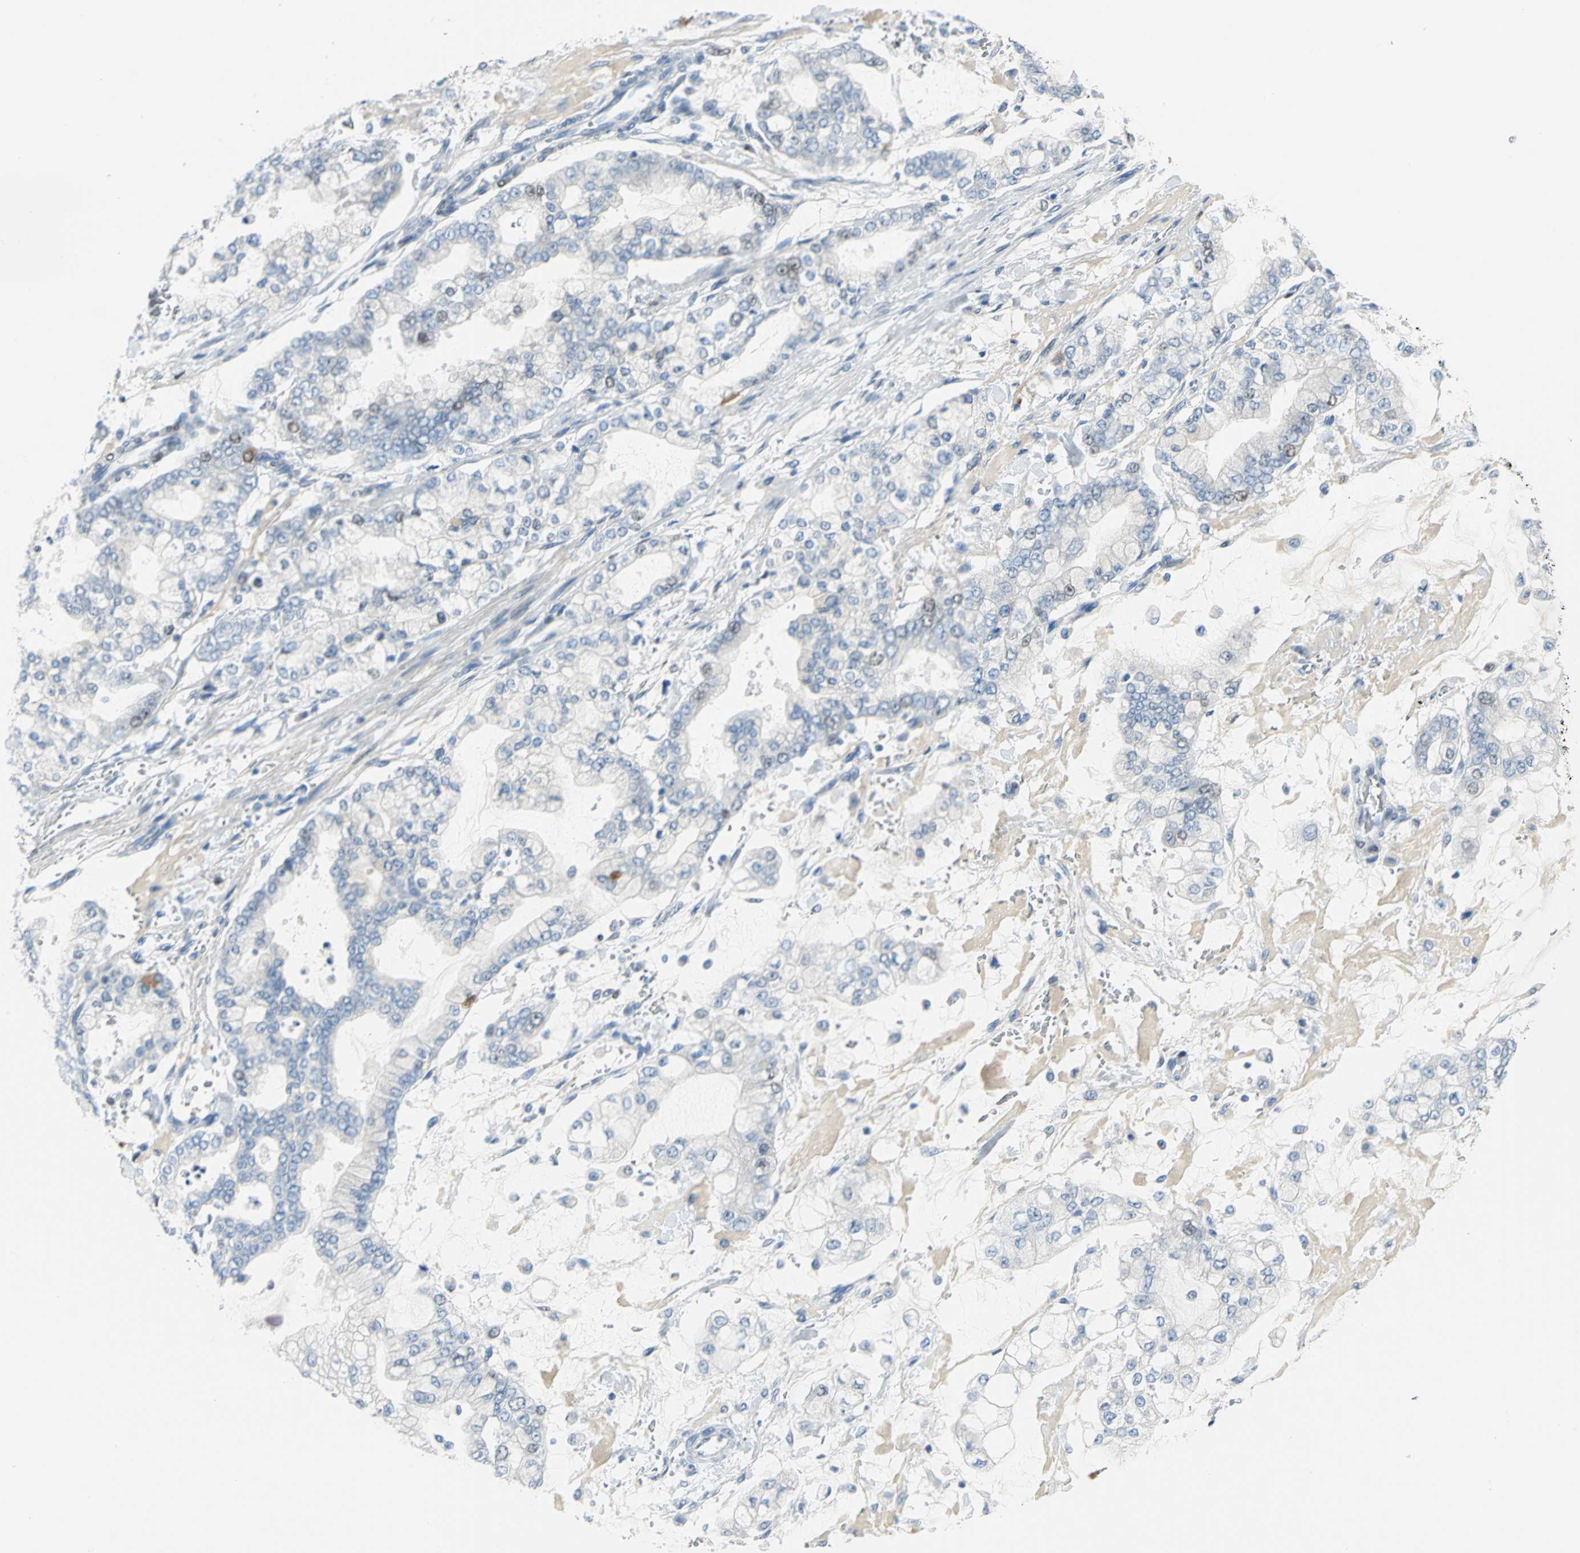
{"staining": {"intensity": "moderate", "quantity": "<25%", "location": "nuclear"}, "tissue": "stomach cancer", "cell_type": "Tumor cells", "image_type": "cancer", "snomed": [{"axis": "morphology", "description": "Normal tissue, NOS"}, {"axis": "morphology", "description": "Adenocarcinoma, NOS"}, {"axis": "topography", "description": "Stomach, upper"}, {"axis": "topography", "description": "Stomach"}], "caption": "The photomicrograph shows staining of stomach cancer (adenocarcinoma), revealing moderate nuclear protein expression (brown color) within tumor cells.", "gene": "MCM4", "patient": {"sex": "male", "age": 76}}